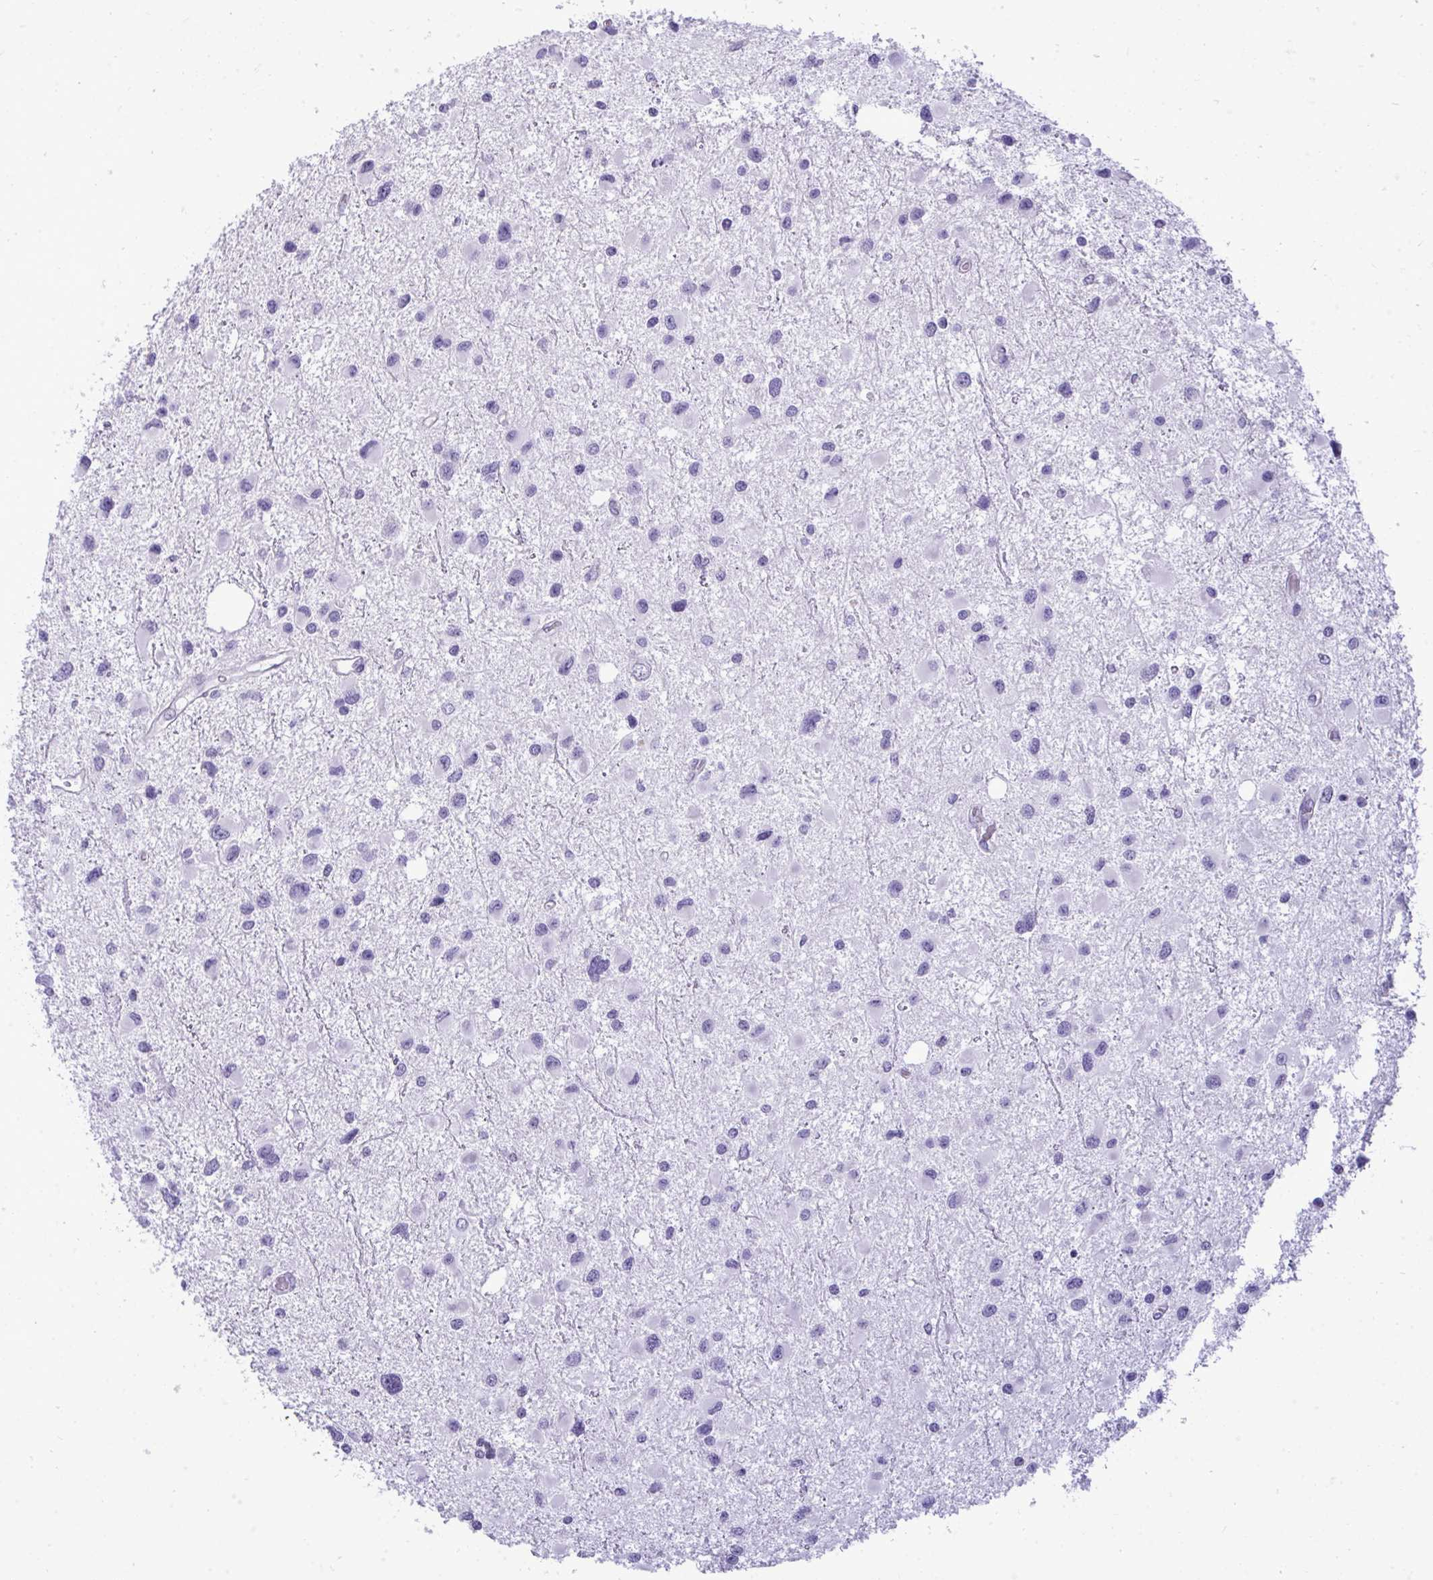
{"staining": {"intensity": "negative", "quantity": "none", "location": "none"}, "tissue": "glioma", "cell_type": "Tumor cells", "image_type": "cancer", "snomed": [{"axis": "morphology", "description": "Glioma, malignant, Low grade"}, {"axis": "topography", "description": "Brain"}], "caption": "This image is of glioma stained with immunohistochemistry (IHC) to label a protein in brown with the nuclei are counter-stained blue. There is no expression in tumor cells.", "gene": "PRM2", "patient": {"sex": "female", "age": 32}}